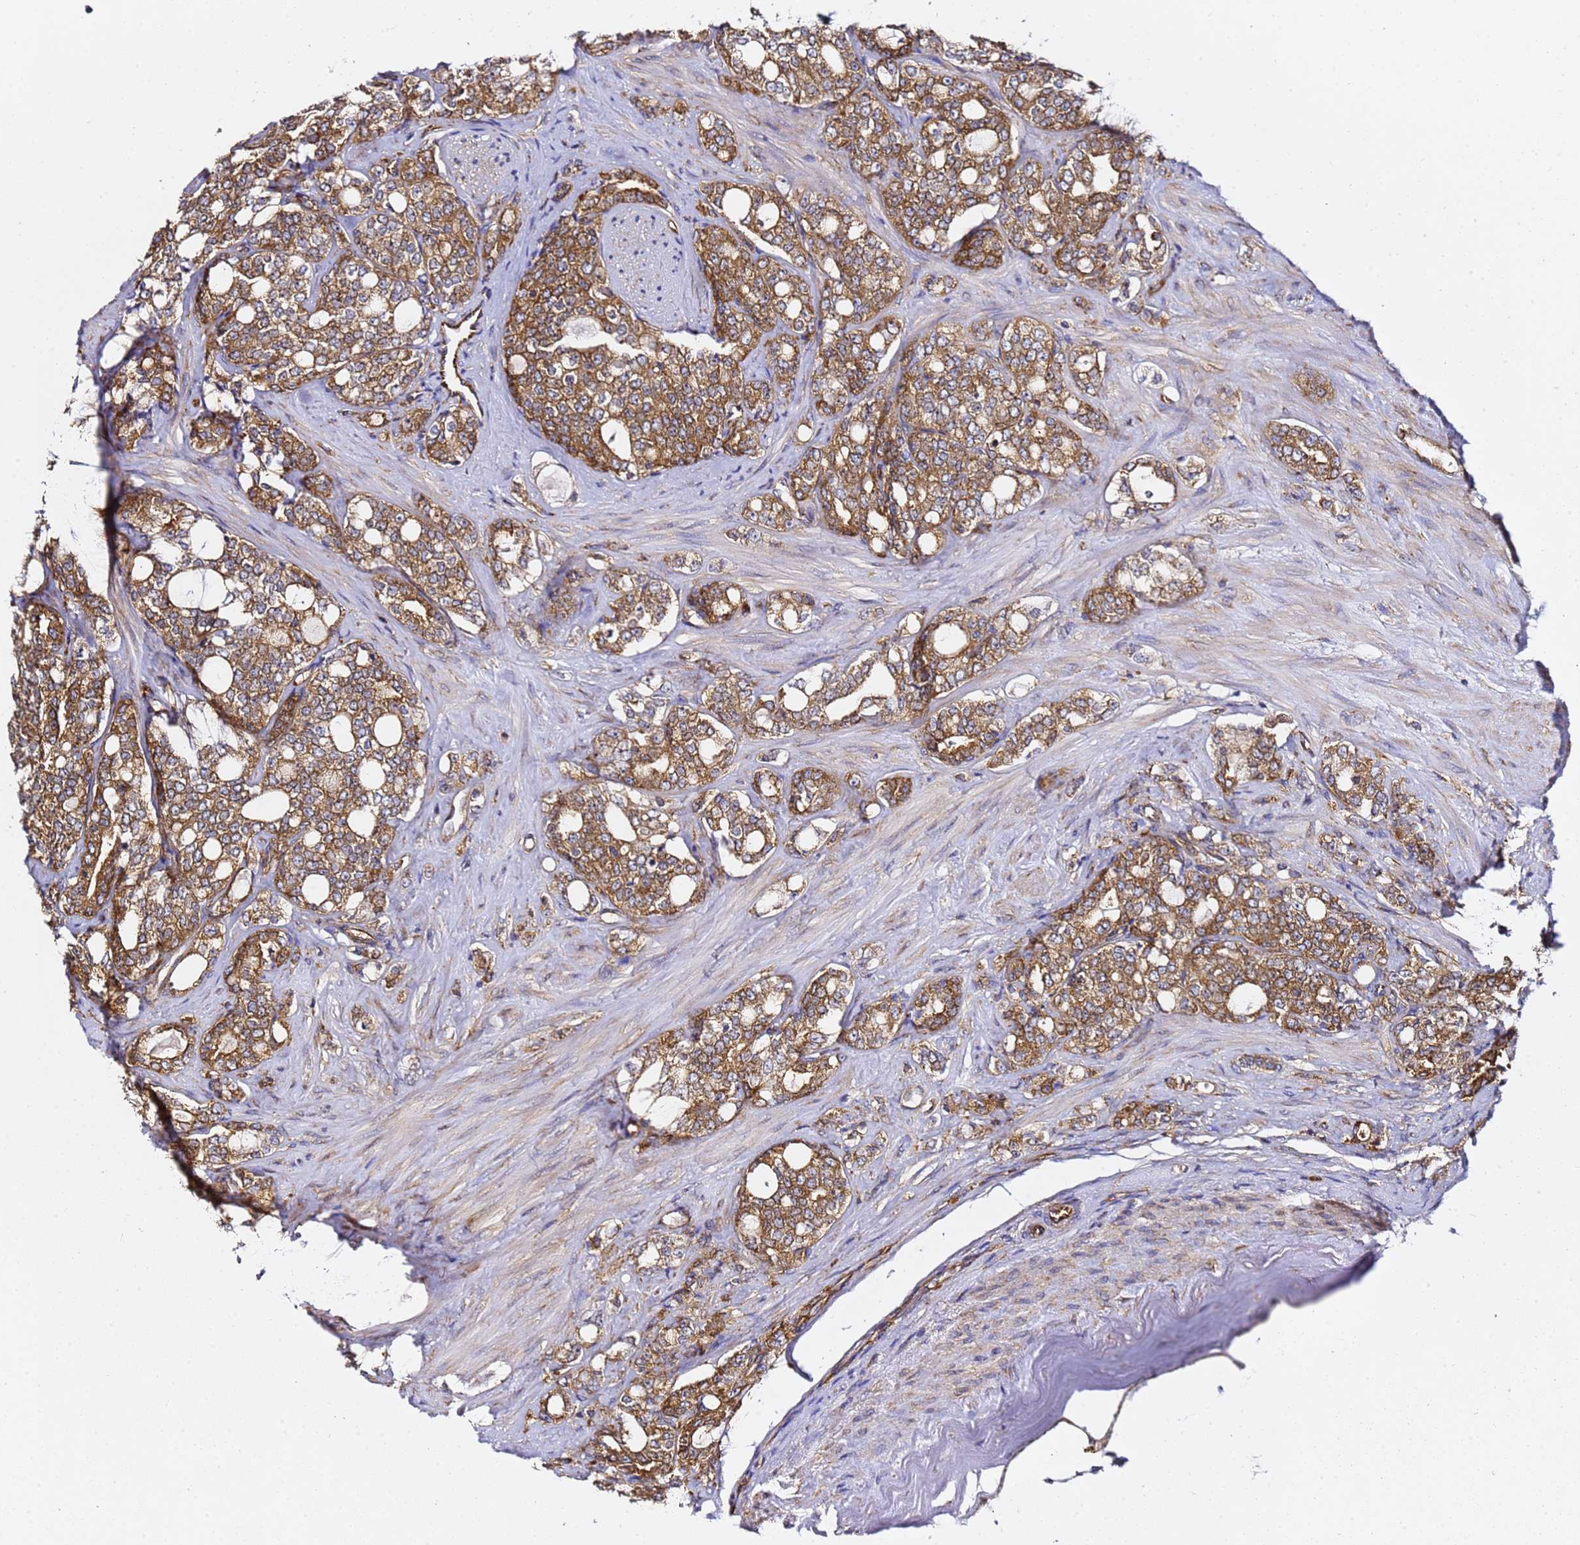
{"staining": {"intensity": "moderate", "quantity": ">75%", "location": "cytoplasmic/membranous"}, "tissue": "prostate cancer", "cell_type": "Tumor cells", "image_type": "cancer", "snomed": [{"axis": "morphology", "description": "Adenocarcinoma, High grade"}, {"axis": "topography", "description": "Prostate"}], "caption": "High-grade adenocarcinoma (prostate) stained for a protein (brown) demonstrates moderate cytoplasmic/membranous positive expression in about >75% of tumor cells.", "gene": "TPST1", "patient": {"sex": "male", "age": 64}}